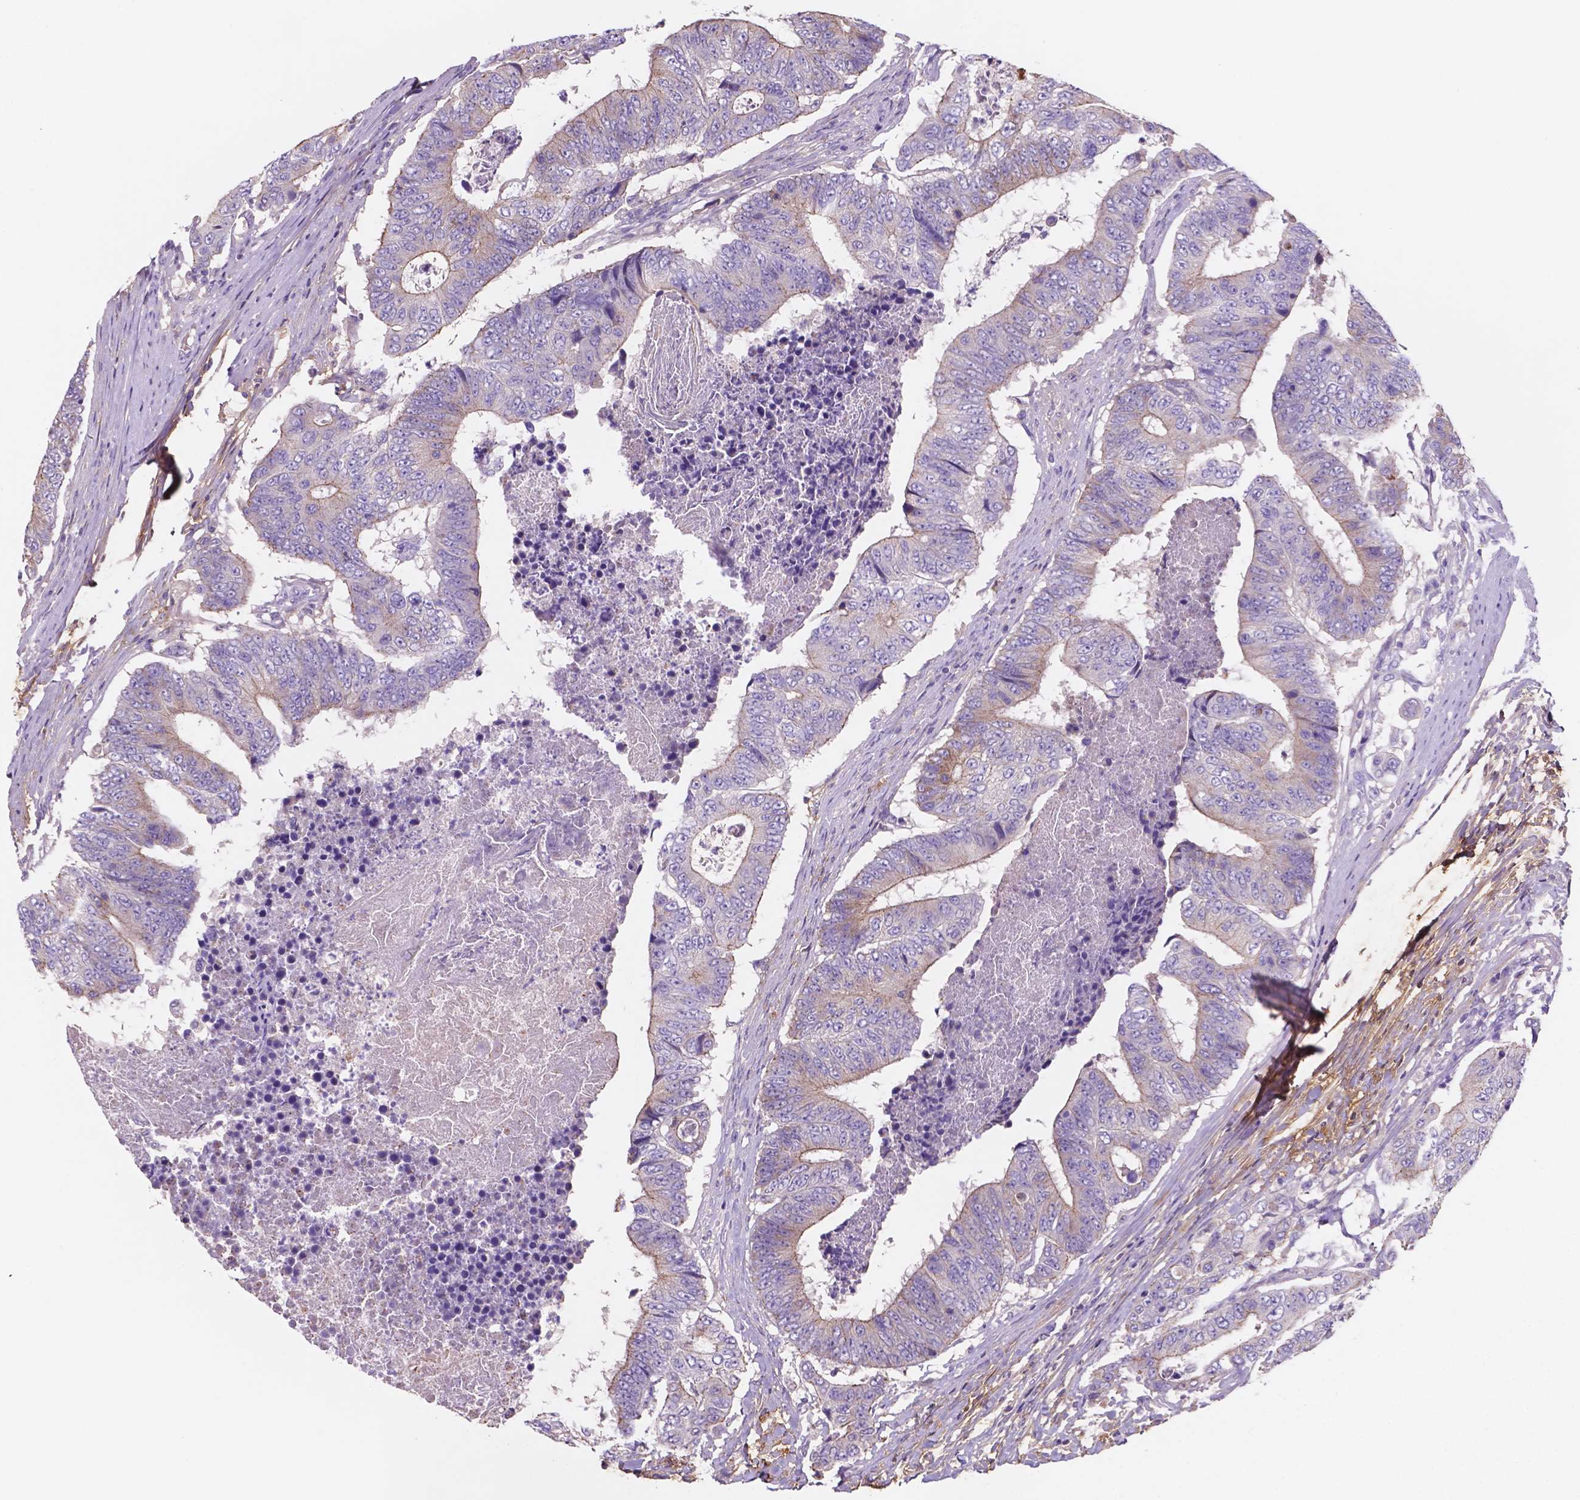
{"staining": {"intensity": "weak", "quantity": "<25%", "location": "cytoplasmic/membranous"}, "tissue": "colorectal cancer", "cell_type": "Tumor cells", "image_type": "cancer", "snomed": [{"axis": "morphology", "description": "Adenocarcinoma, NOS"}, {"axis": "topography", "description": "Colon"}], "caption": "Human adenocarcinoma (colorectal) stained for a protein using immunohistochemistry displays no positivity in tumor cells.", "gene": "MKRN2OS", "patient": {"sex": "female", "age": 48}}